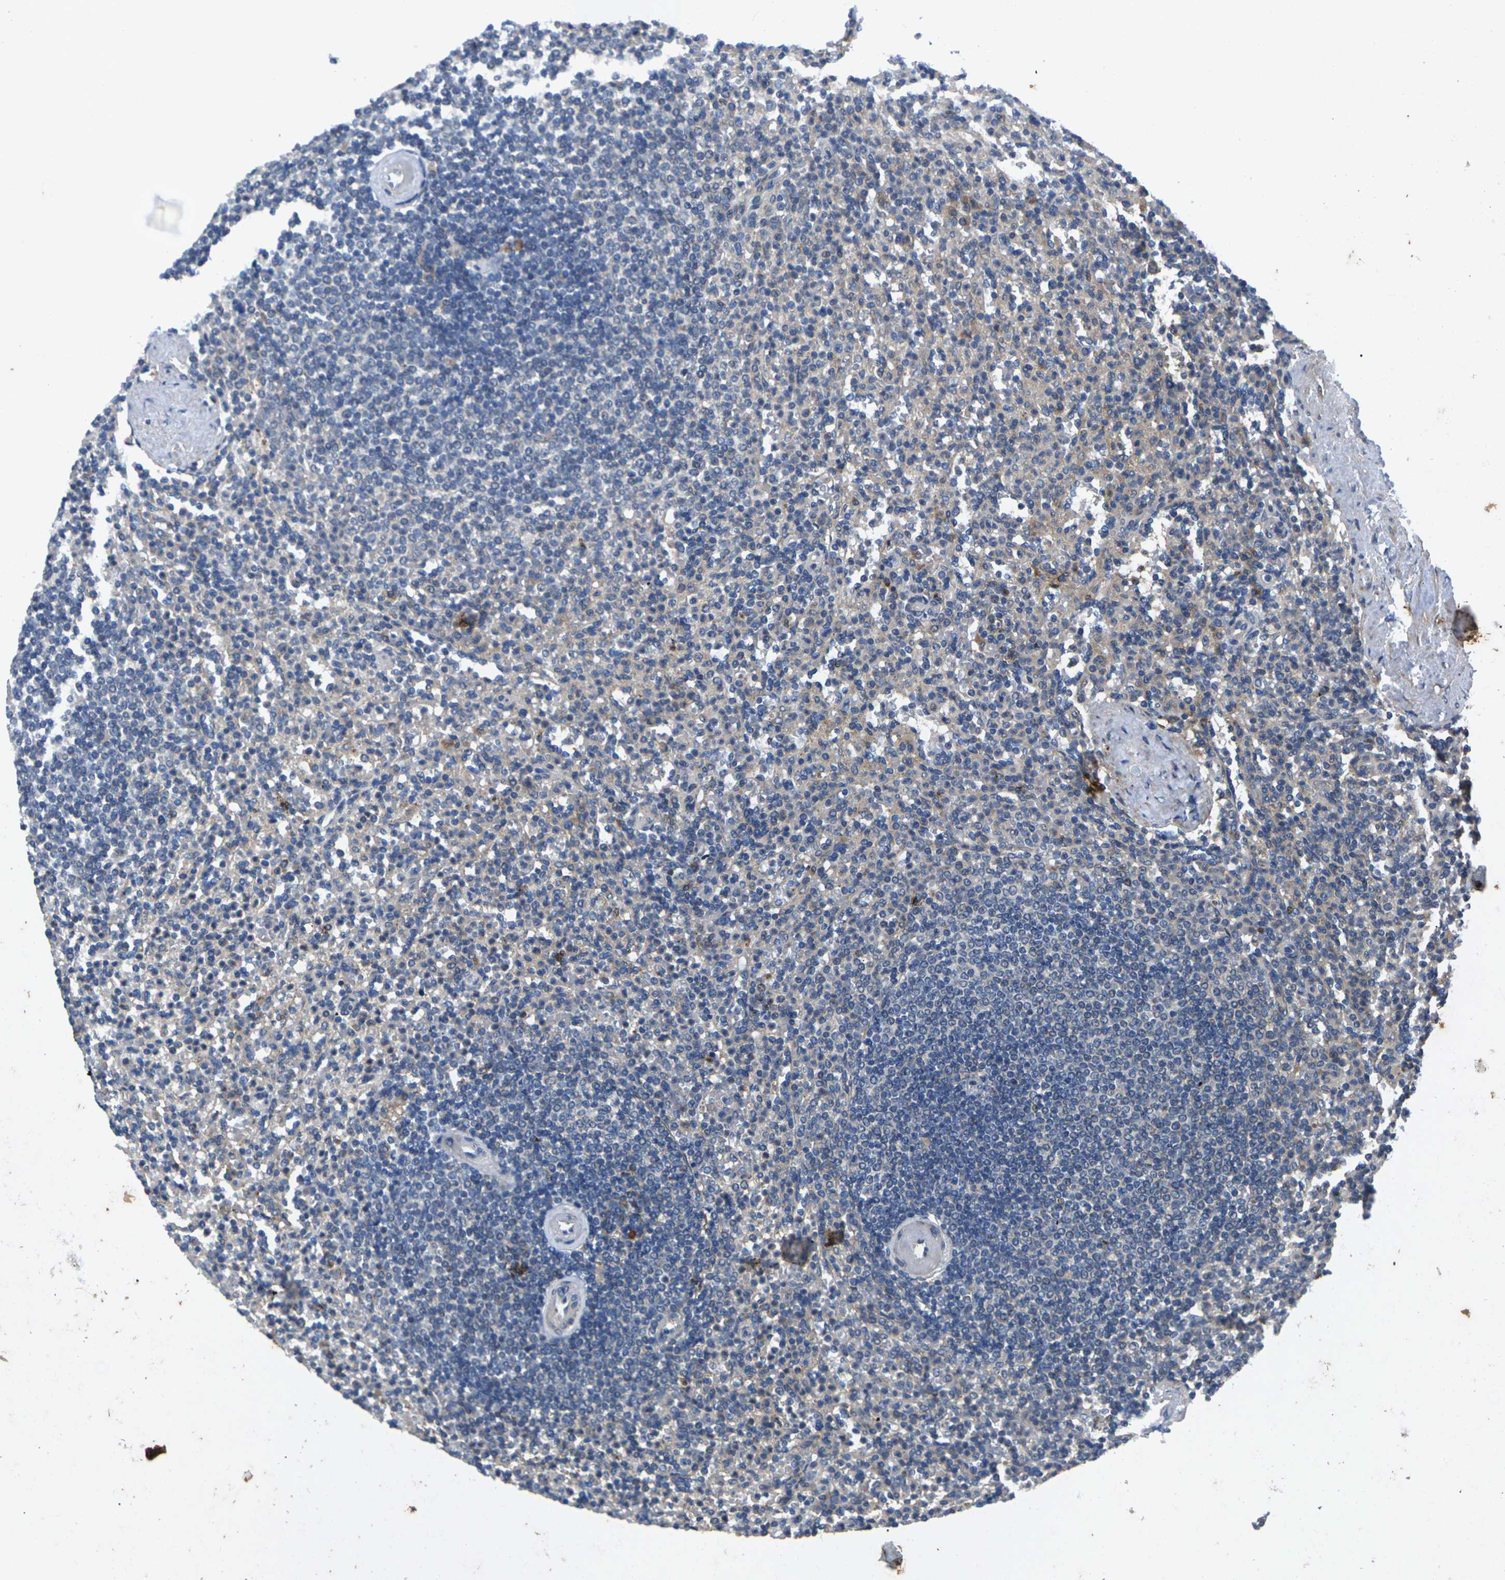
{"staining": {"intensity": "weak", "quantity": ">75%", "location": "cytoplasmic/membranous"}, "tissue": "spleen", "cell_type": "Cells in red pulp", "image_type": "normal", "snomed": [{"axis": "morphology", "description": "Normal tissue, NOS"}, {"axis": "topography", "description": "Spleen"}], "caption": "The immunohistochemical stain labels weak cytoplasmic/membranous positivity in cells in red pulp of benign spleen.", "gene": "KIF1B", "patient": {"sex": "female", "age": 74}}